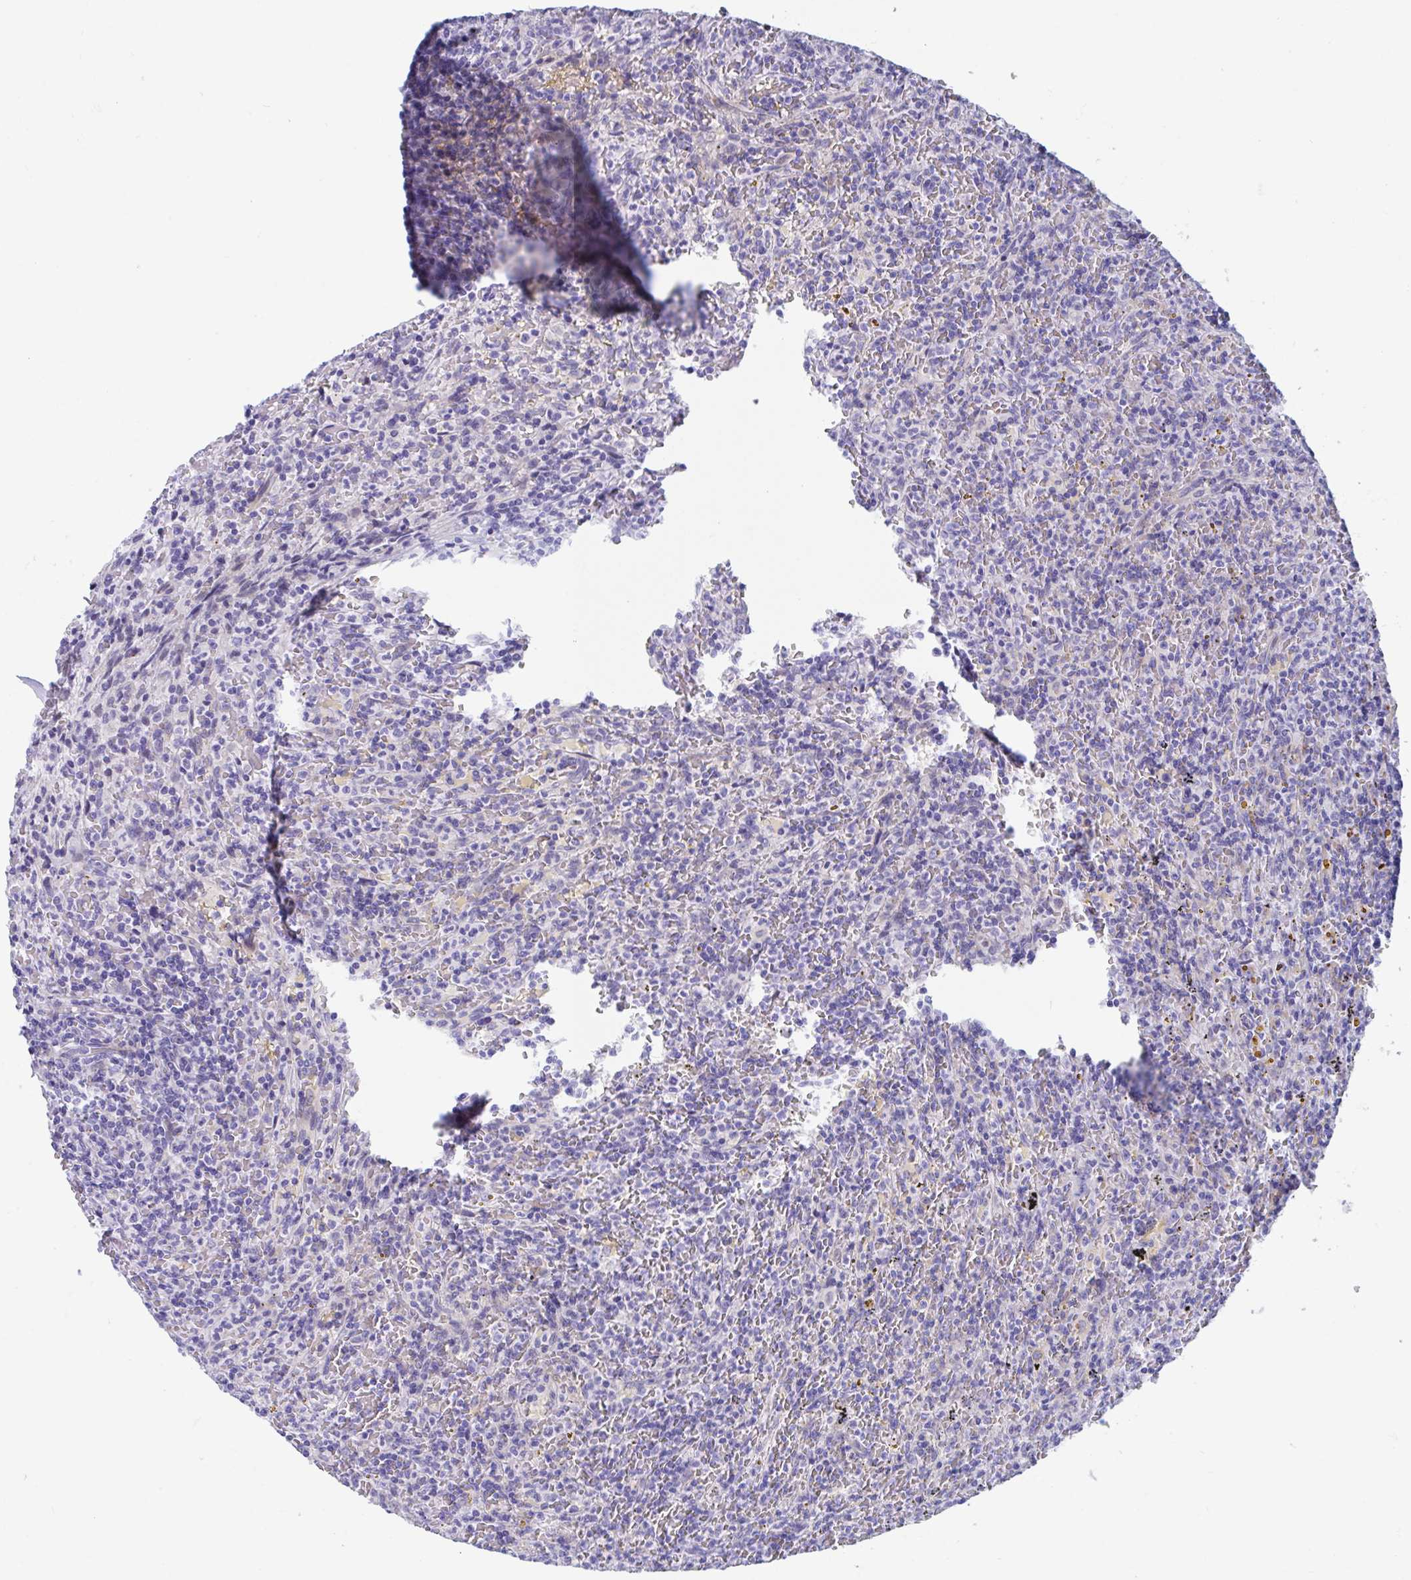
{"staining": {"intensity": "negative", "quantity": "none", "location": "none"}, "tissue": "lymphoma", "cell_type": "Tumor cells", "image_type": "cancer", "snomed": [{"axis": "morphology", "description": "Malignant lymphoma, non-Hodgkin's type, Low grade"}, {"axis": "topography", "description": "Spleen"}], "caption": "Immunohistochemistry histopathology image of neoplastic tissue: human low-grade malignant lymphoma, non-Hodgkin's type stained with DAB shows no significant protein staining in tumor cells.", "gene": "TTC30B", "patient": {"sex": "female", "age": 70}}